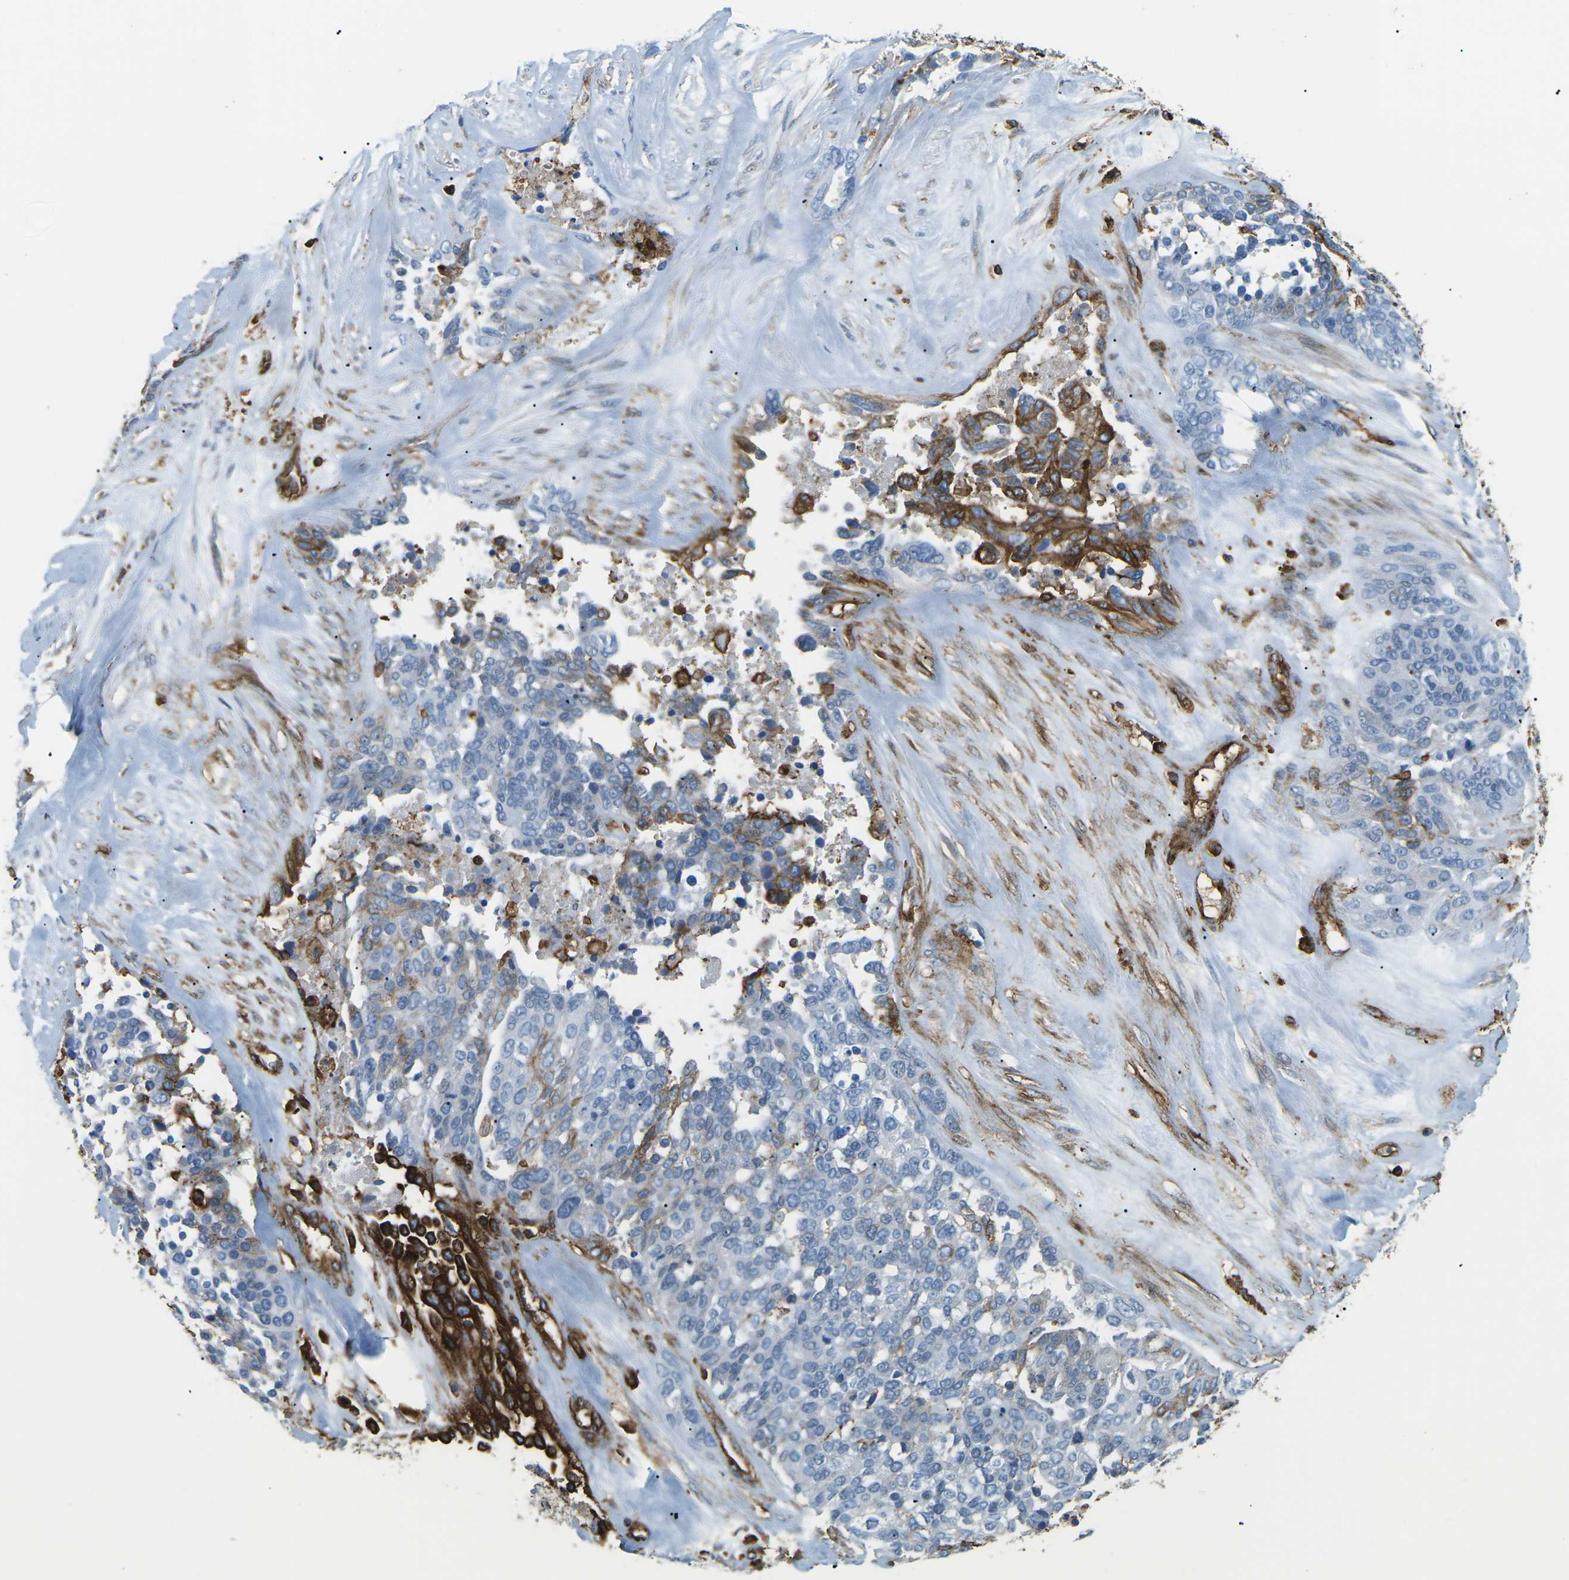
{"staining": {"intensity": "moderate", "quantity": "<25%", "location": "cytoplasmic/membranous"}, "tissue": "ovarian cancer", "cell_type": "Tumor cells", "image_type": "cancer", "snomed": [{"axis": "morphology", "description": "Cystadenocarcinoma, serous, NOS"}, {"axis": "topography", "description": "Ovary"}], "caption": "This is a micrograph of IHC staining of serous cystadenocarcinoma (ovarian), which shows moderate positivity in the cytoplasmic/membranous of tumor cells.", "gene": "HLA-B", "patient": {"sex": "female", "age": 44}}